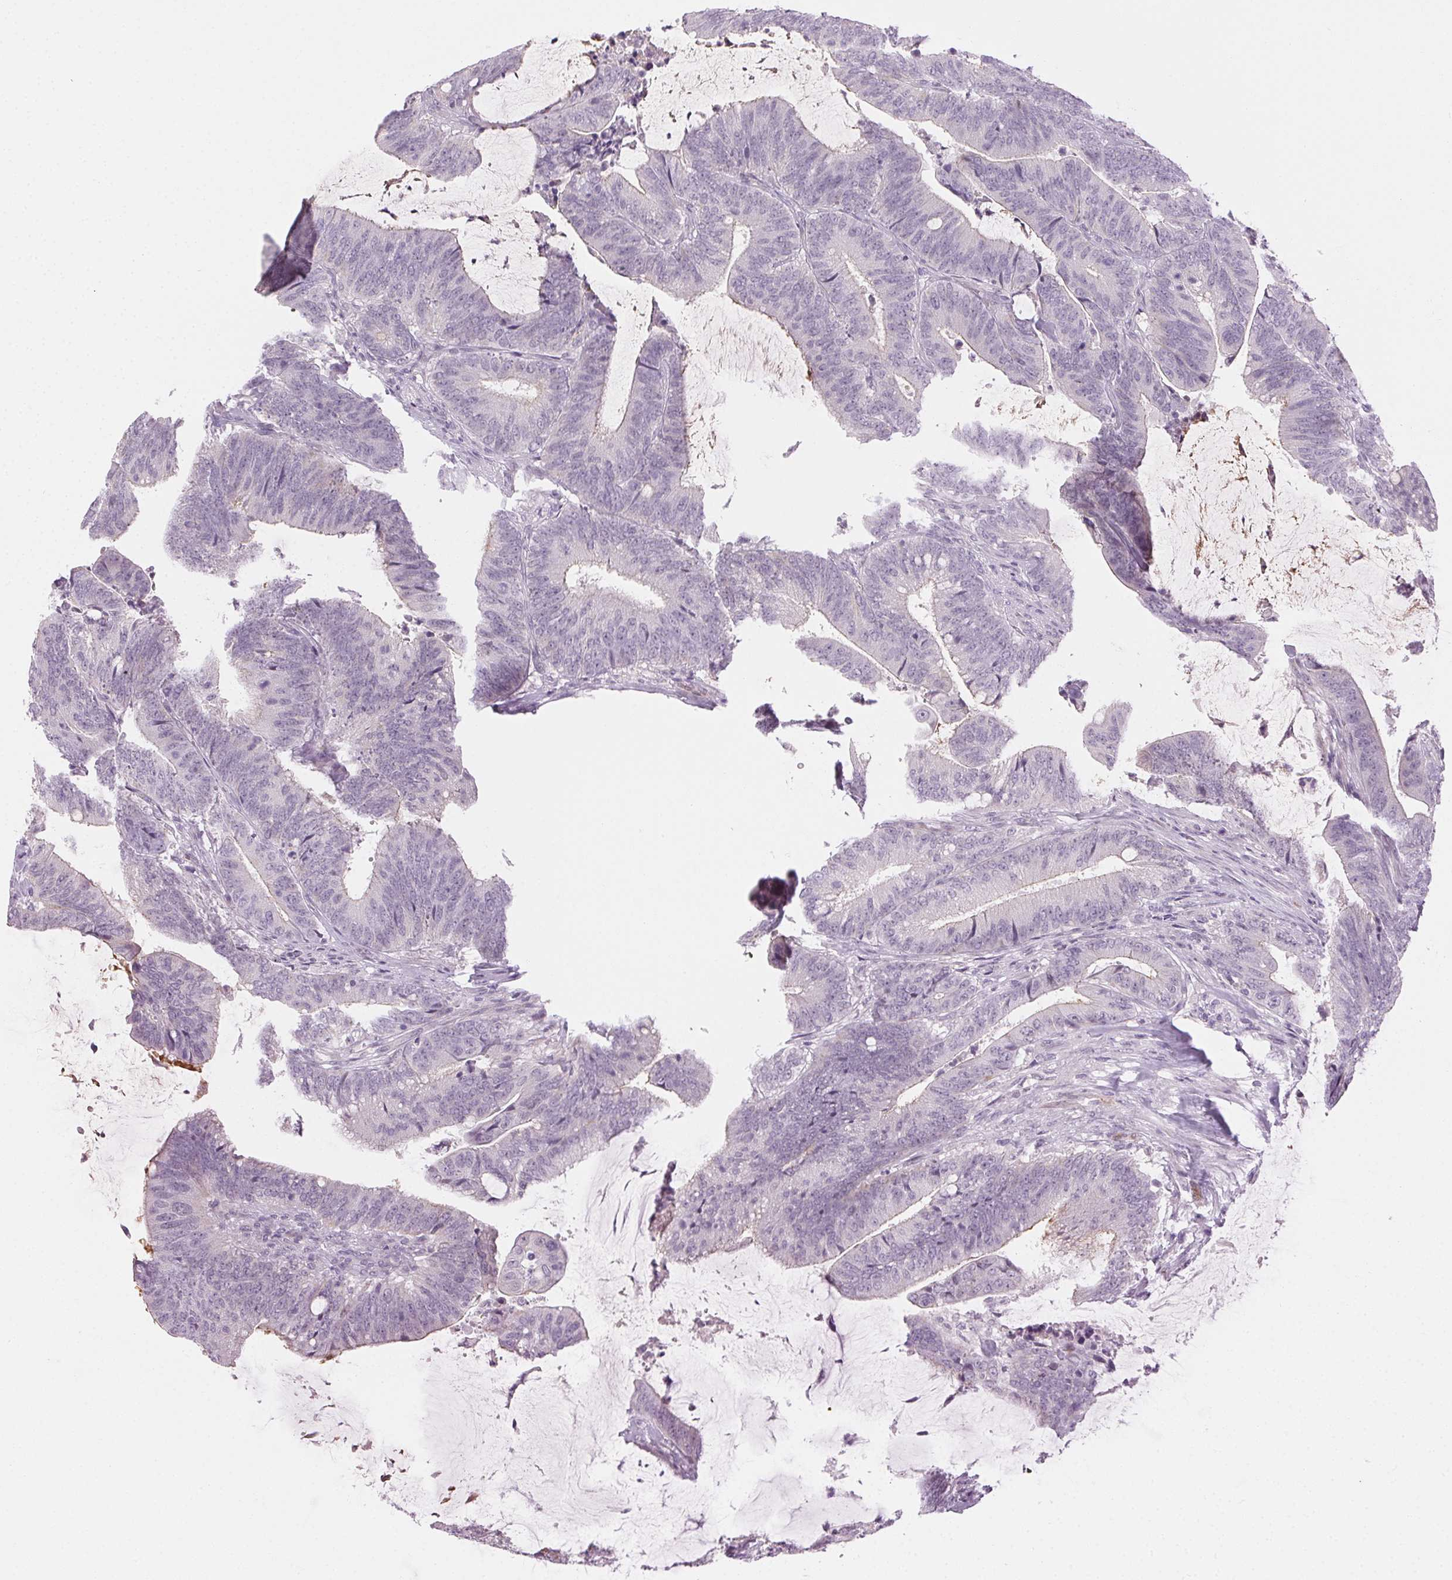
{"staining": {"intensity": "negative", "quantity": "none", "location": "none"}, "tissue": "colorectal cancer", "cell_type": "Tumor cells", "image_type": "cancer", "snomed": [{"axis": "morphology", "description": "Adenocarcinoma, NOS"}, {"axis": "topography", "description": "Colon"}], "caption": "Tumor cells show no significant expression in colorectal cancer (adenocarcinoma).", "gene": "AIF1L", "patient": {"sex": "female", "age": 43}}